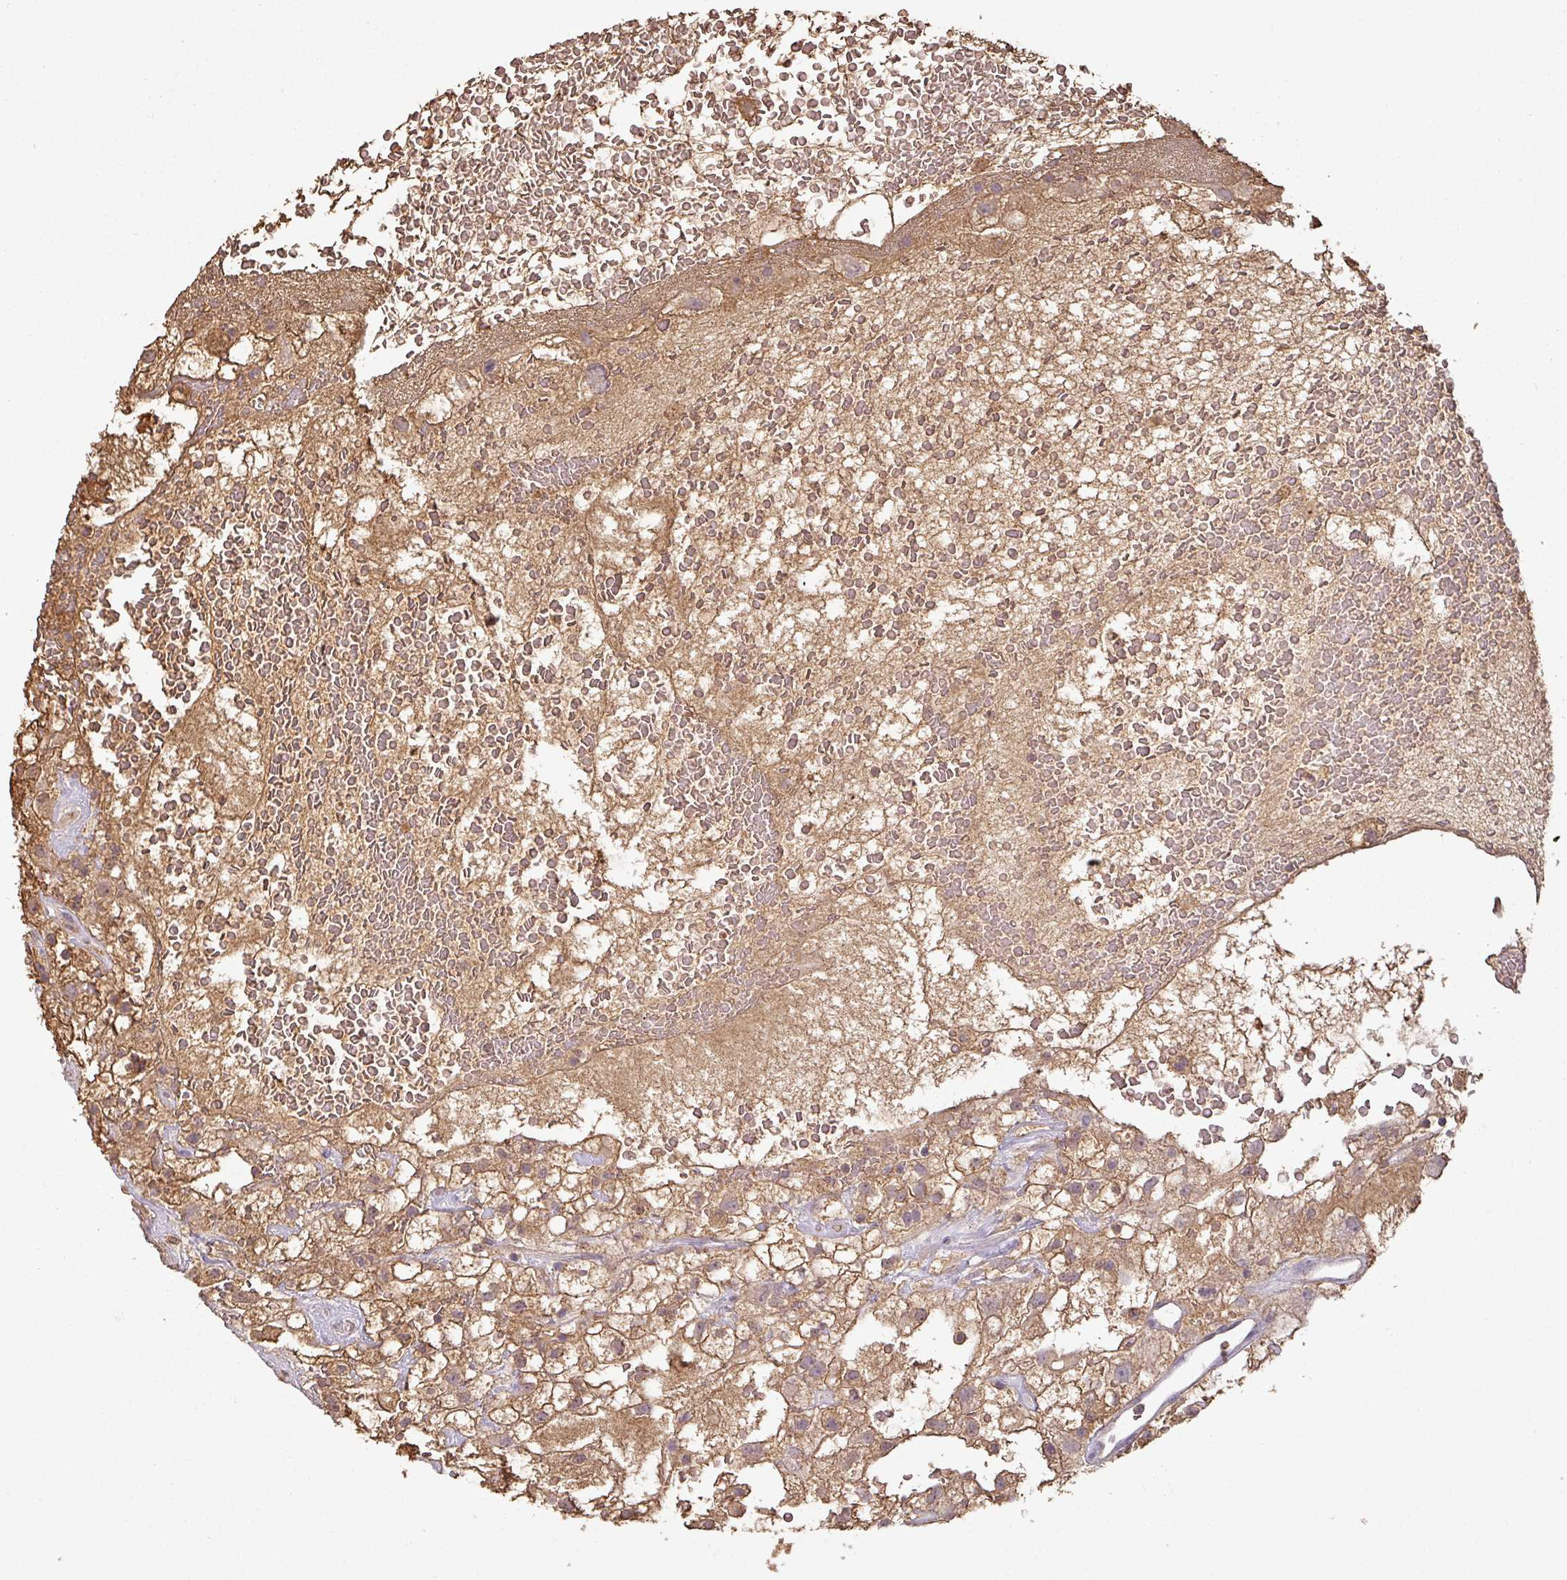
{"staining": {"intensity": "moderate", "quantity": ">75%", "location": "cytoplasmic/membranous"}, "tissue": "renal cancer", "cell_type": "Tumor cells", "image_type": "cancer", "snomed": [{"axis": "morphology", "description": "Adenocarcinoma, NOS"}, {"axis": "topography", "description": "Kidney"}], "caption": "Immunohistochemistry staining of renal adenocarcinoma, which demonstrates medium levels of moderate cytoplasmic/membranous expression in about >75% of tumor cells indicating moderate cytoplasmic/membranous protein positivity. The staining was performed using DAB (brown) for protein detection and nuclei were counterstained in hematoxylin (blue).", "gene": "ATAT1", "patient": {"sex": "male", "age": 59}}